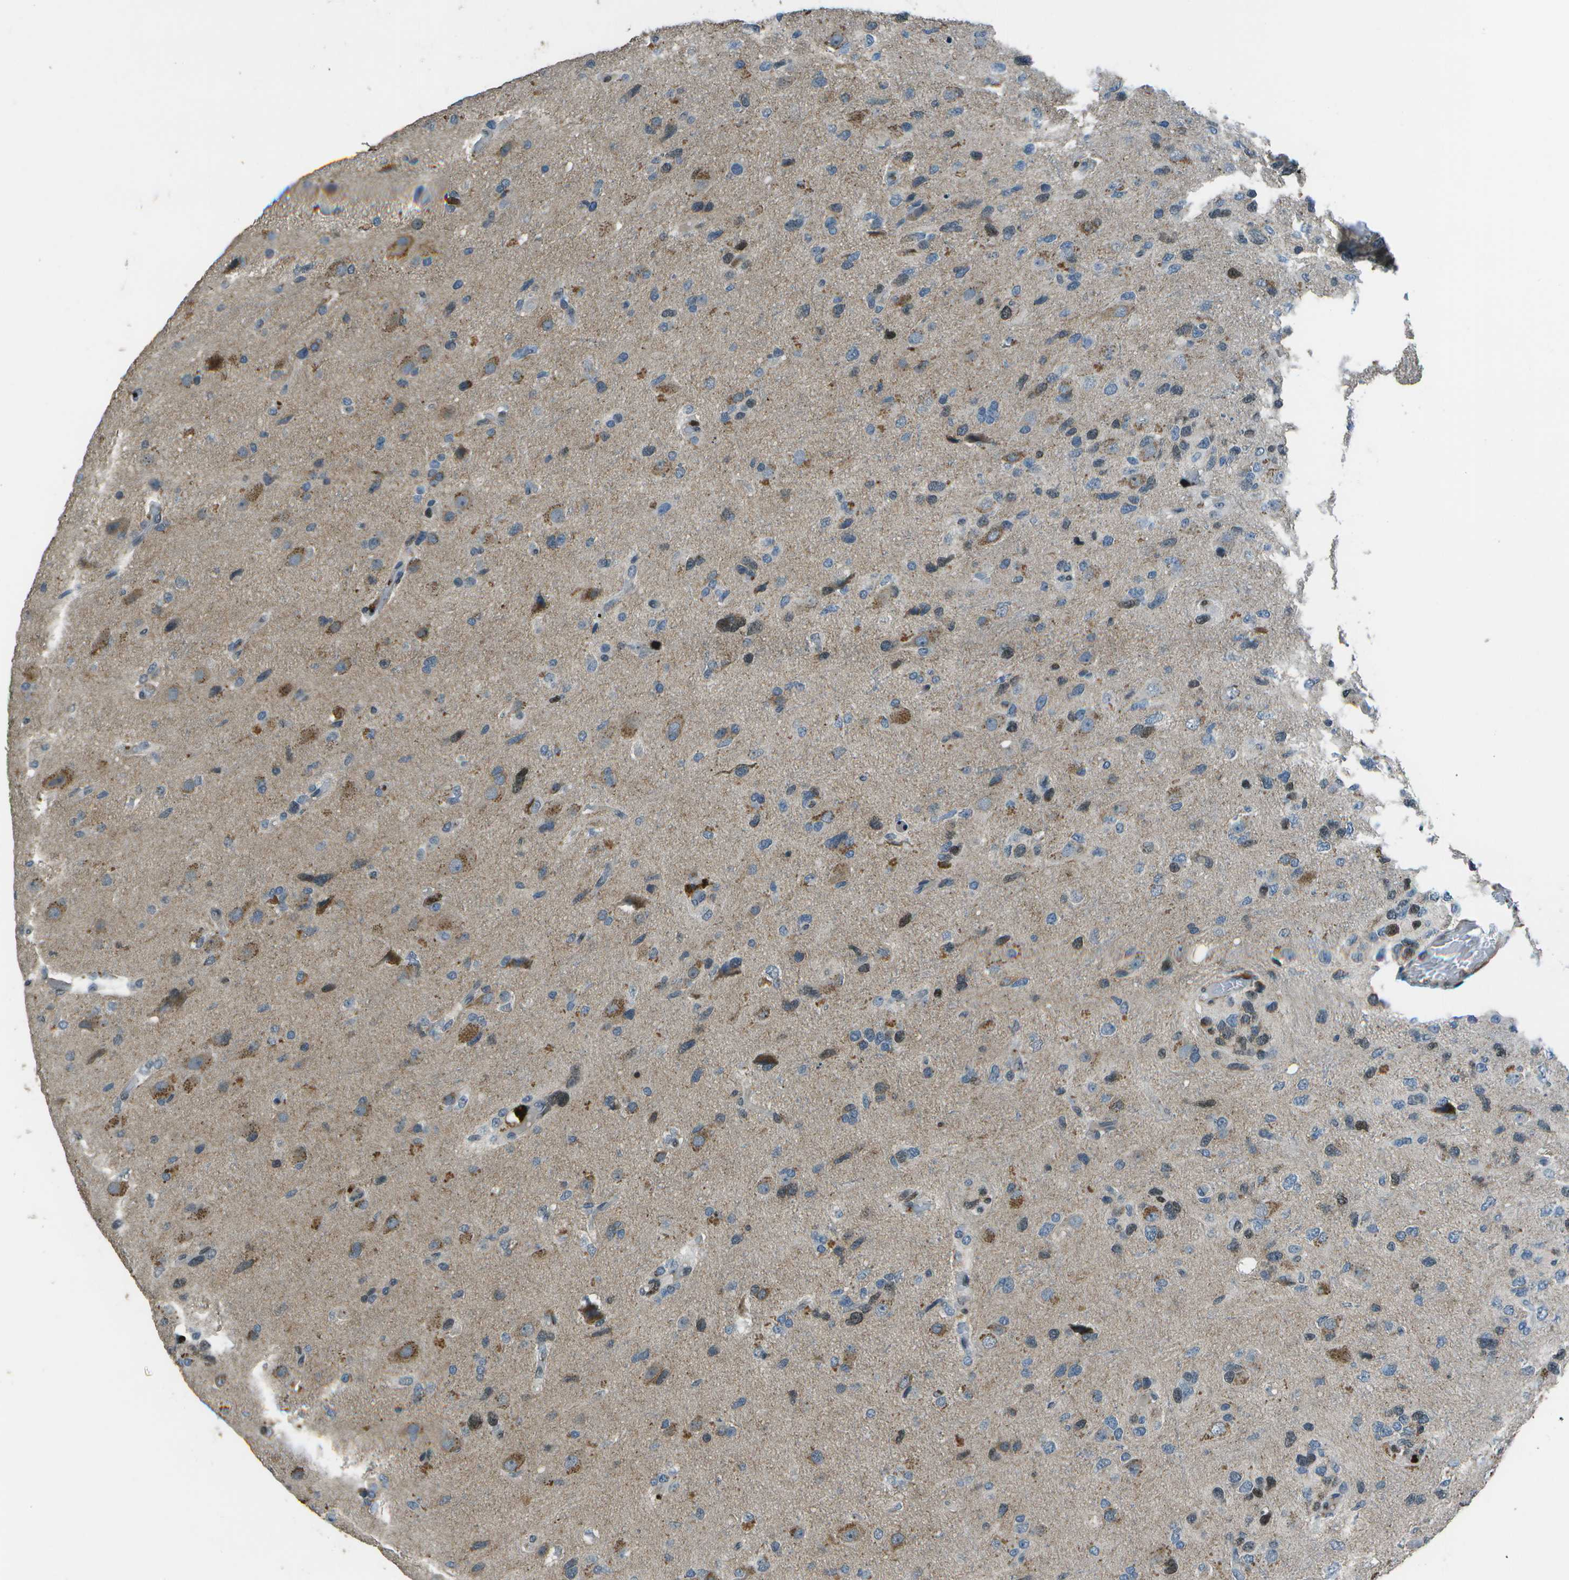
{"staining": {"intensity": "moderate", "quantity": "25%-75%", "location": "cytoplasmic/membranous,nuclear"}, "tissue": "glioma", "cell_type": "Tumor cells", "image_type": "cancer", "snomed": [{"axis": "morphology", "description": "Glioma, malignant, High grade"}, {"axis": "topography", "description": "Brain"}], "caption": "Protein expression by immunohistochemistry reveals moderate cytoplasmic/membranous and nuclear staining in approximately 25%-75% of tumor cells in glioma.", "gene": "PDLIM1", "patient": {"sex": "female", "age": 58}}